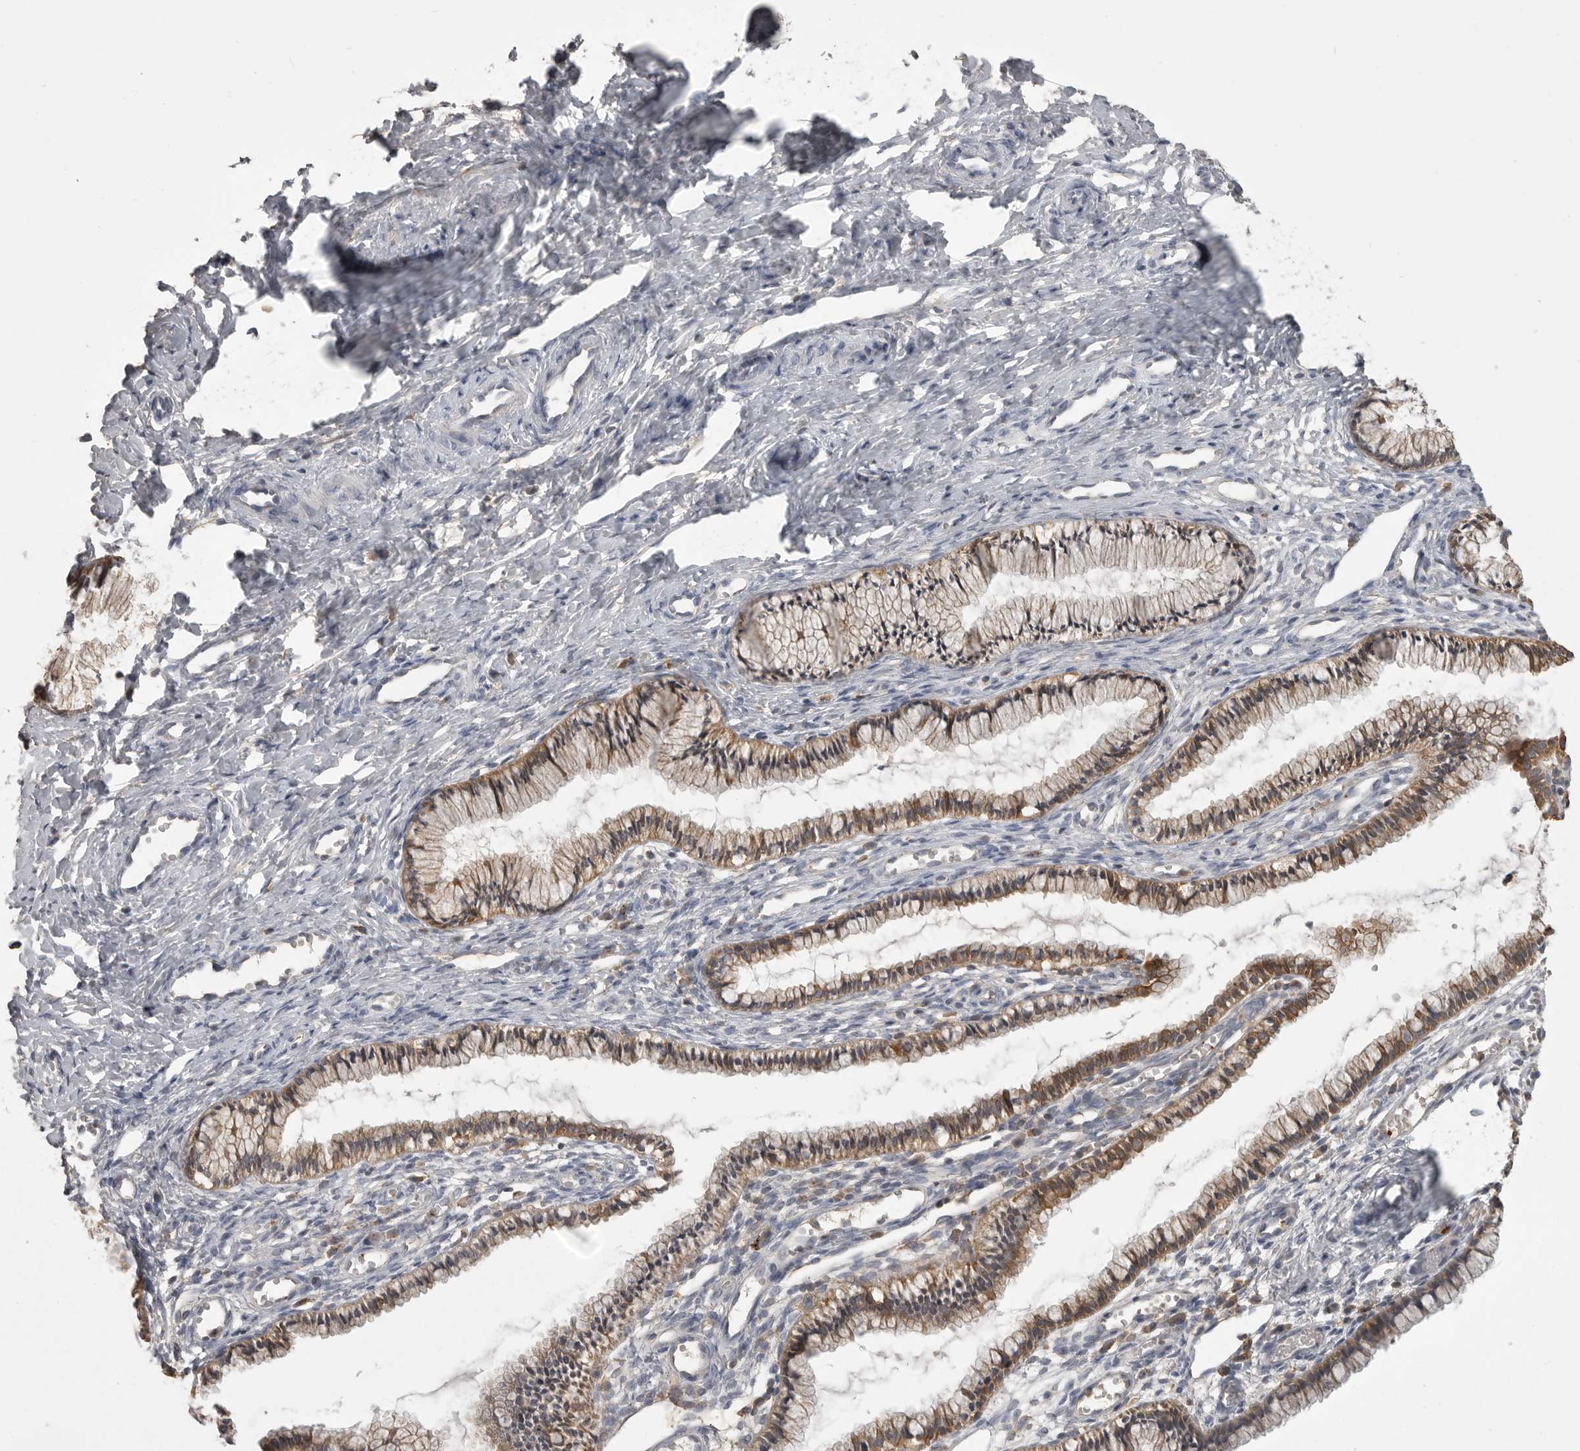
{"staining": {"intensity": "moderate", "quantity": ">75%", "location": "cytoplasmic/membranous"}, "tissue": "cervix", "cell_type": "Glandular cells", "image_type": "normal", "snomed": [{"axis": "morphology", "description": "Normal tissue, NOS"}, {"axis": "topography", "description": "Cervix"}], "caption": "The histopathology image reveals immunohistochemical staining of unremarkable cervix. There is moderate cytoplasmic/membranous positivity is appreciated in approximately >75% of glandular cells. Nuclei are stained in blue.", "gene": "CMTM6", "patient": {"sex": "female", "age": 27}}